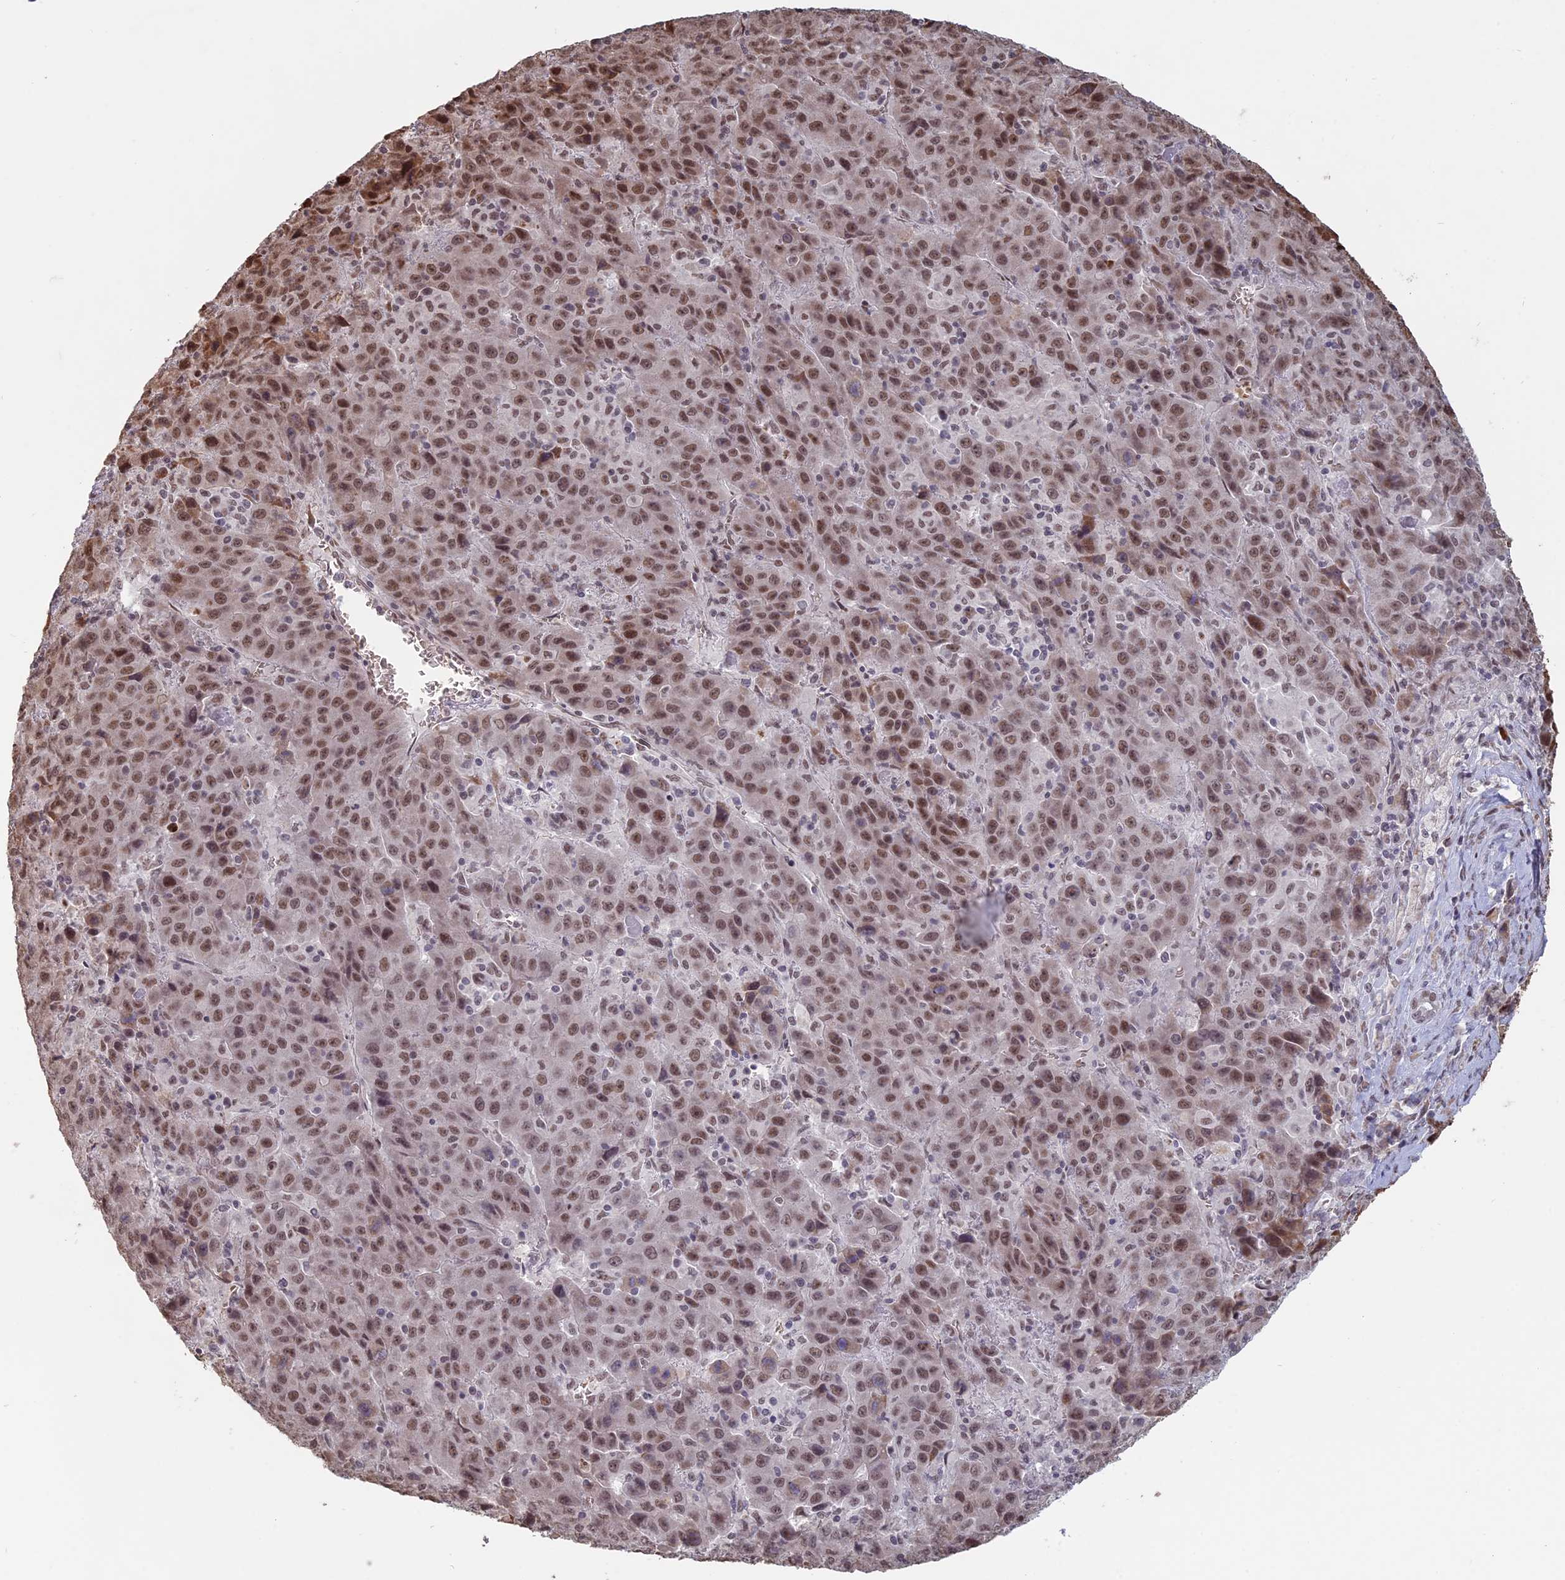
{"staining": {"intensity": "moderate", "quantity": ">75%", "location": "nuclear"}, "tissue": "liver cancer", "cell_type": "Tumor cells", "image_type": "cancer", "snomed": [{"axis": "morphology", "description": "Carcinoma, Hepatocellular, NOS"}, {"axis": "topography", "description": "Liver"}], "caption": "Brown immunohistochemical staining in human liver cancer (hepatocellular carcinoma) exhibits moderate nuclear expression in about >75% of tumor cells.", "gene": "MFAP1", "patient": {"sex": "female", "age": 53}}